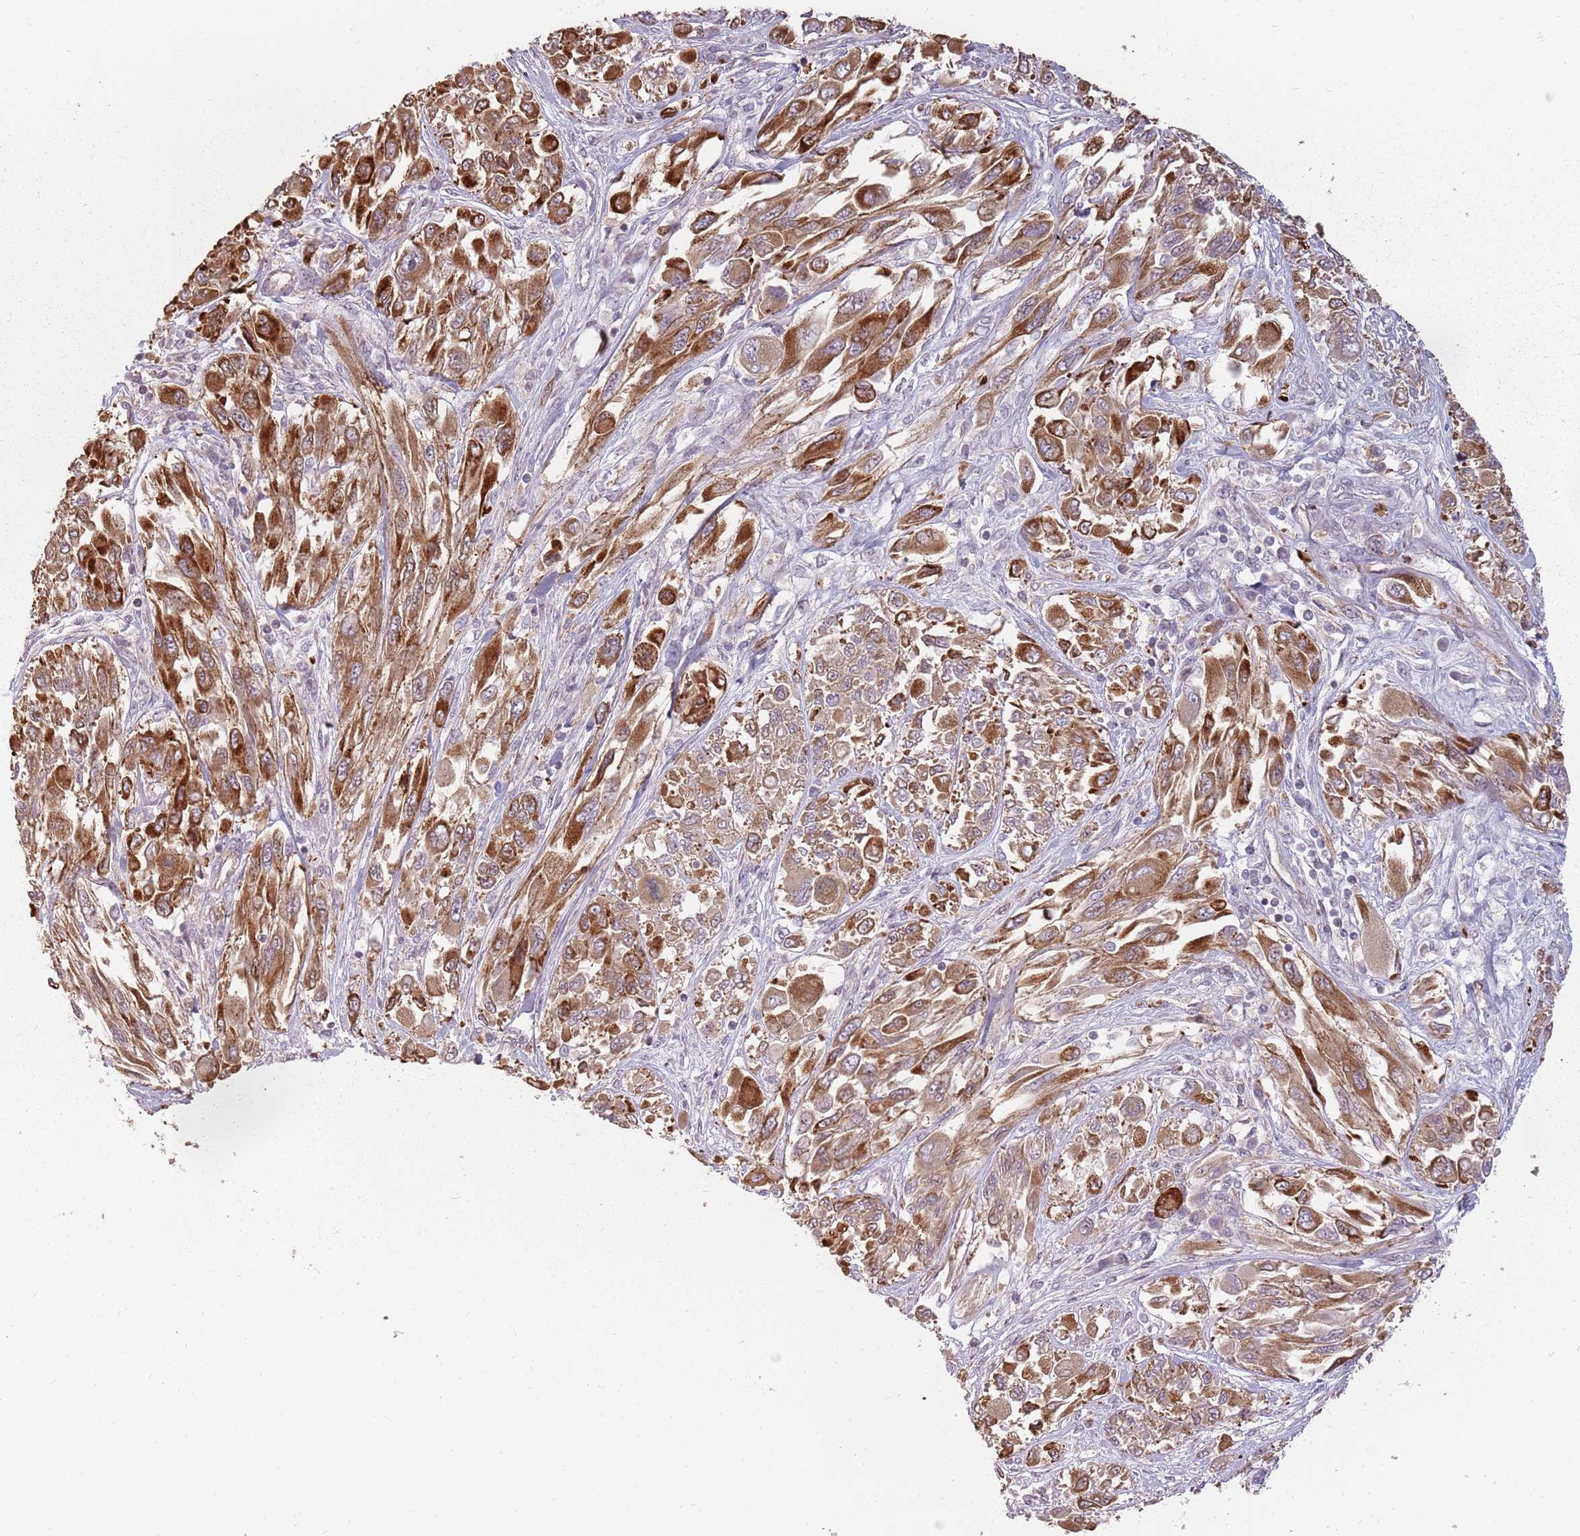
{"staining": {"intensity": "strong", "quantity": ">75%", "location": "cytoplasmic/membranous"}, "tissue": "melanoma", "cell_type": "Tumor cells", "image_type": "cancer", "snomed": [{"axis": "morphology", "description": "Malignant melanoma, NOS"}, {"axis": "topography", "description": "Skin"}], "caption": "IHC of malignant melanoma displays high levels of strong cytoplasmic/membranous staining in approximately >75% of tumor cells. The staining was performed using DAB (3,3'-diaminobenzidine) to visualize the protein expression in brown, while the nuclei were stained in blue with hematoxylin (Magnification: 20x).", "gene": "PPP1R14C", "patient": {"sex": "female", "age": 91}}